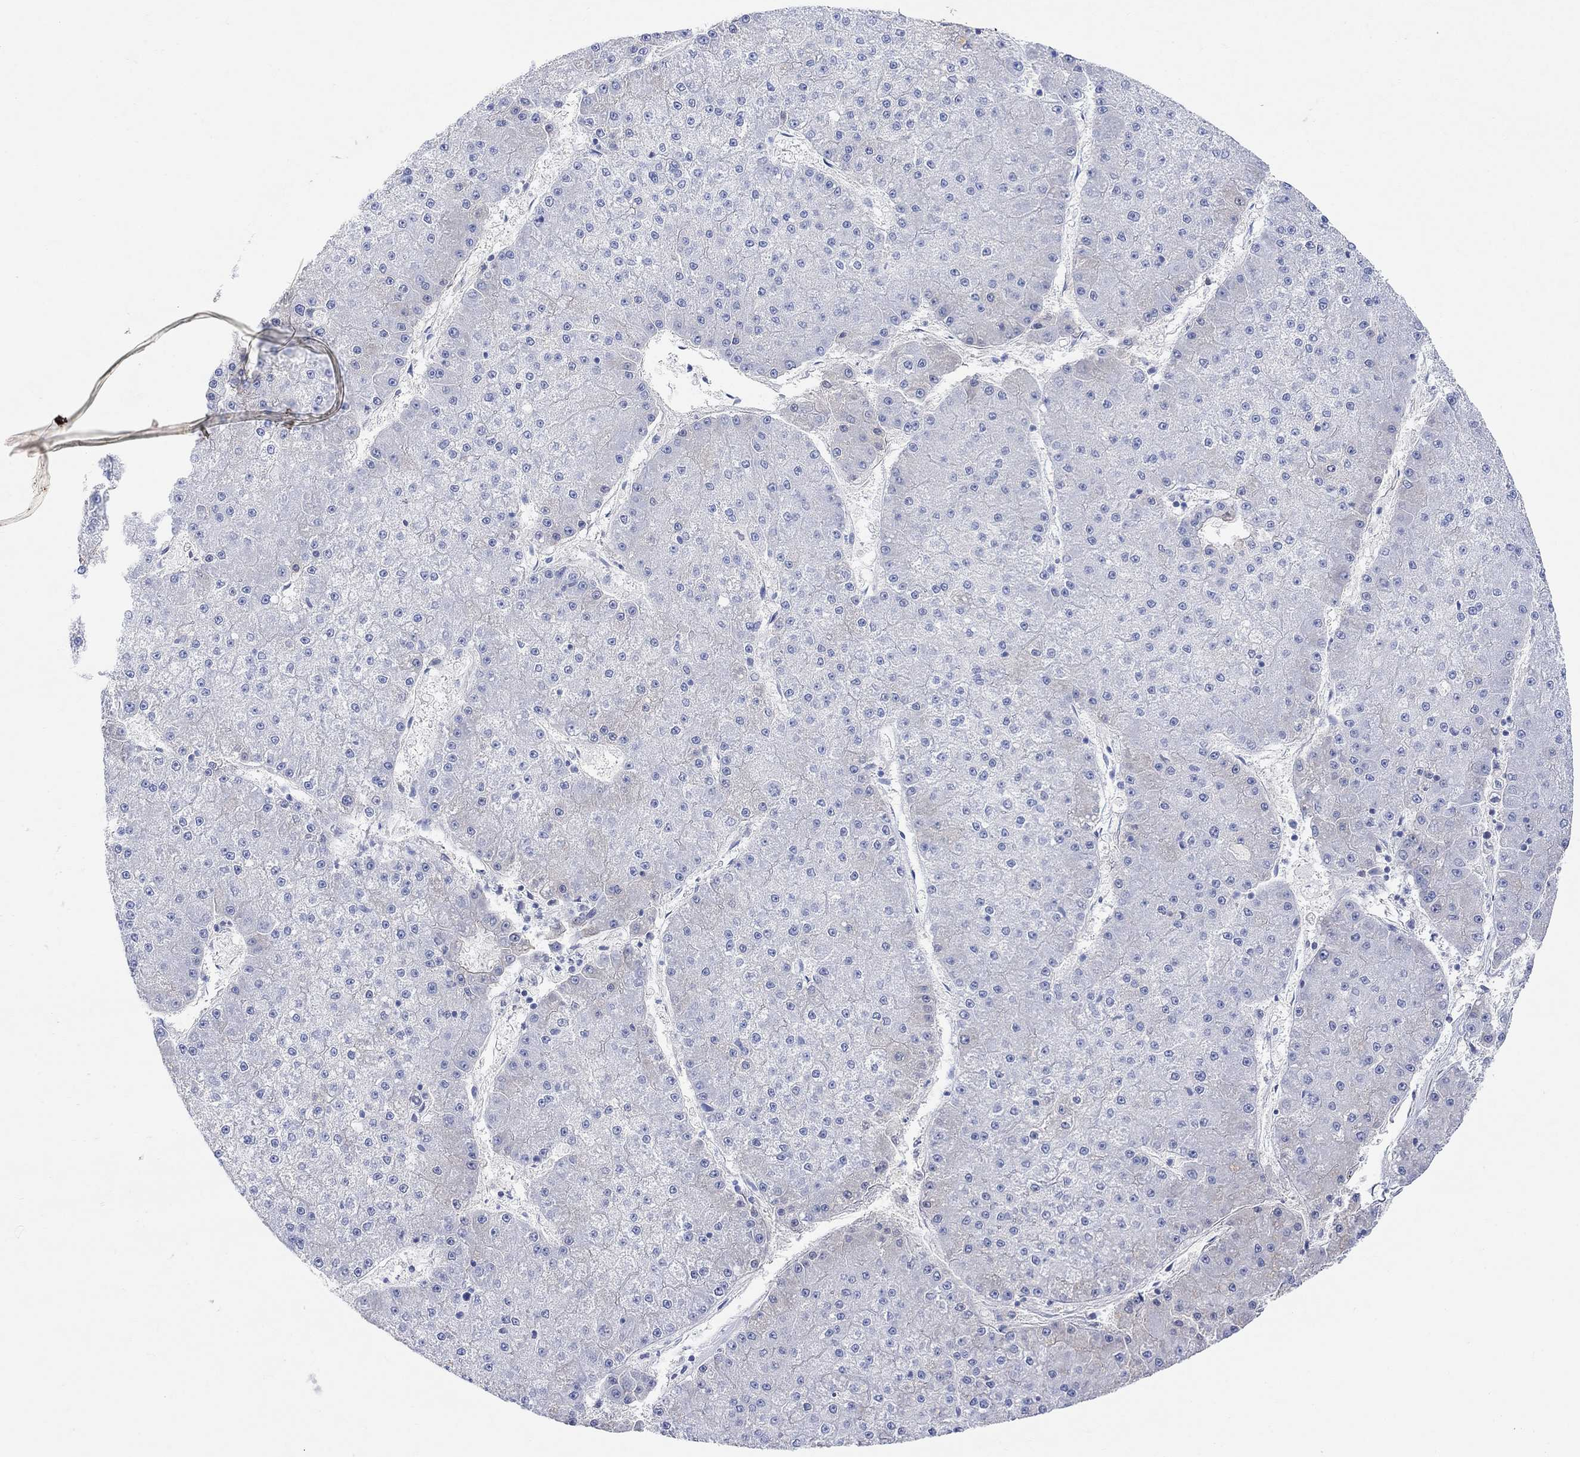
{"staining": {"intensity": "negative", "quantity": "none", "location": "none"}, "tissue": "liver cancer", "cell_type": "Tumor cells", "image_type": "cancer", "snomed": [{"axis": "morphology", "description": "Carcinoma, Hepatocellular, NOS"}, {"axis": "topography", "description": "Liver"}], "caption": "There is no significant staining in tumor cells of liver cancer (hepatocellular carcinoma).", "gene": "TYR", "patient": {"sex": "male", "age": 73}}